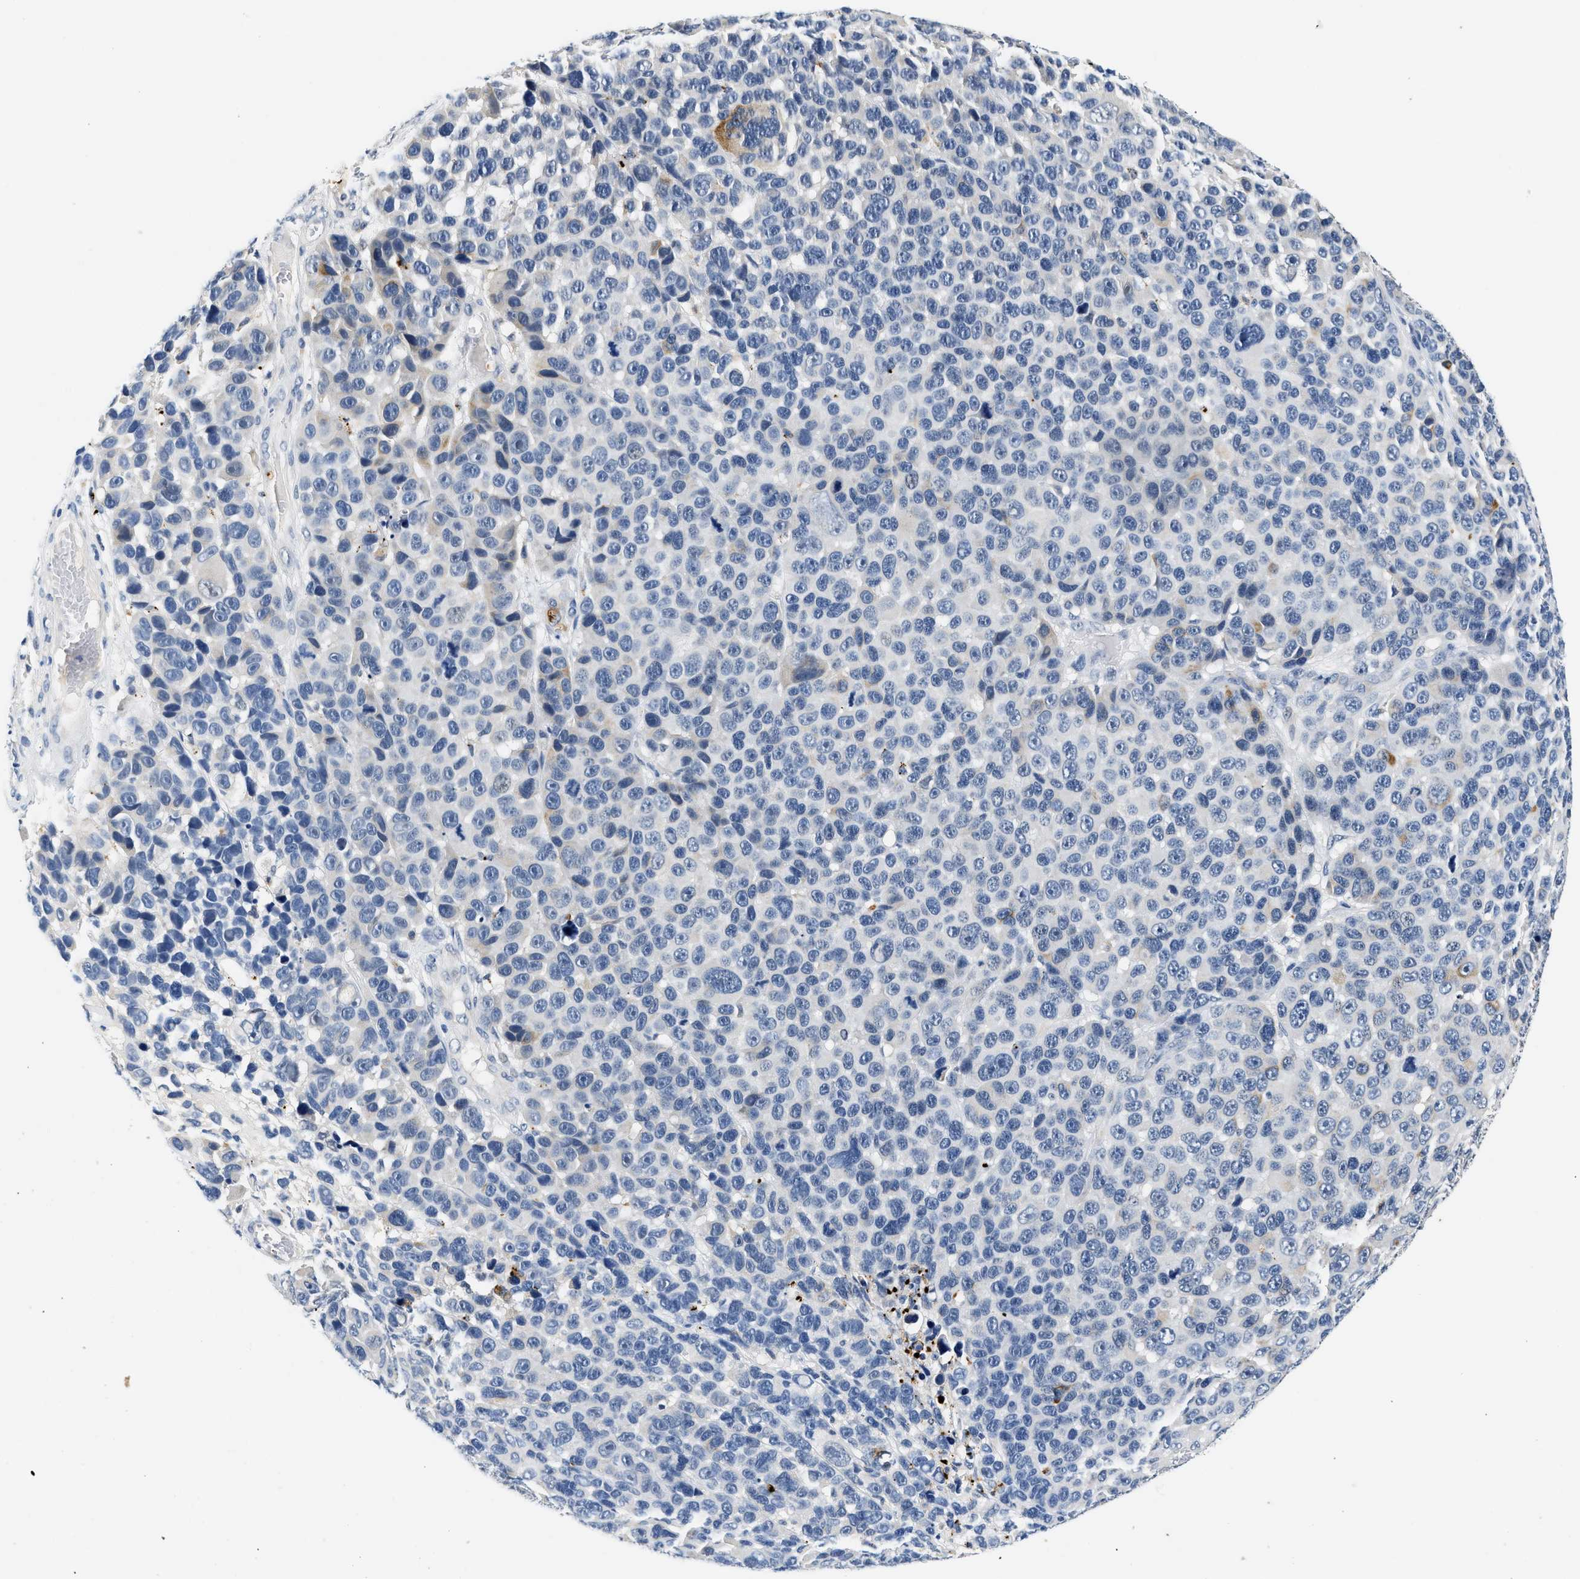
{"staining": {"intensity": "negative", "quantity": "none", "location": "none"}, "tissue": "melanoma", "cell_type": "Tumor cells", "image_type": "cancer", "snomed": [{"axis": "morphology", "description": "Malignant melanoma, NOS"}, {"axis": "topography", "description": "Skin"}], "caption": "This is a micrograph of IHC staining of melanoma, which shows no staining in tumor cells.", "gene": "MED22", "patient": {"sex": "male", "age": 53}}